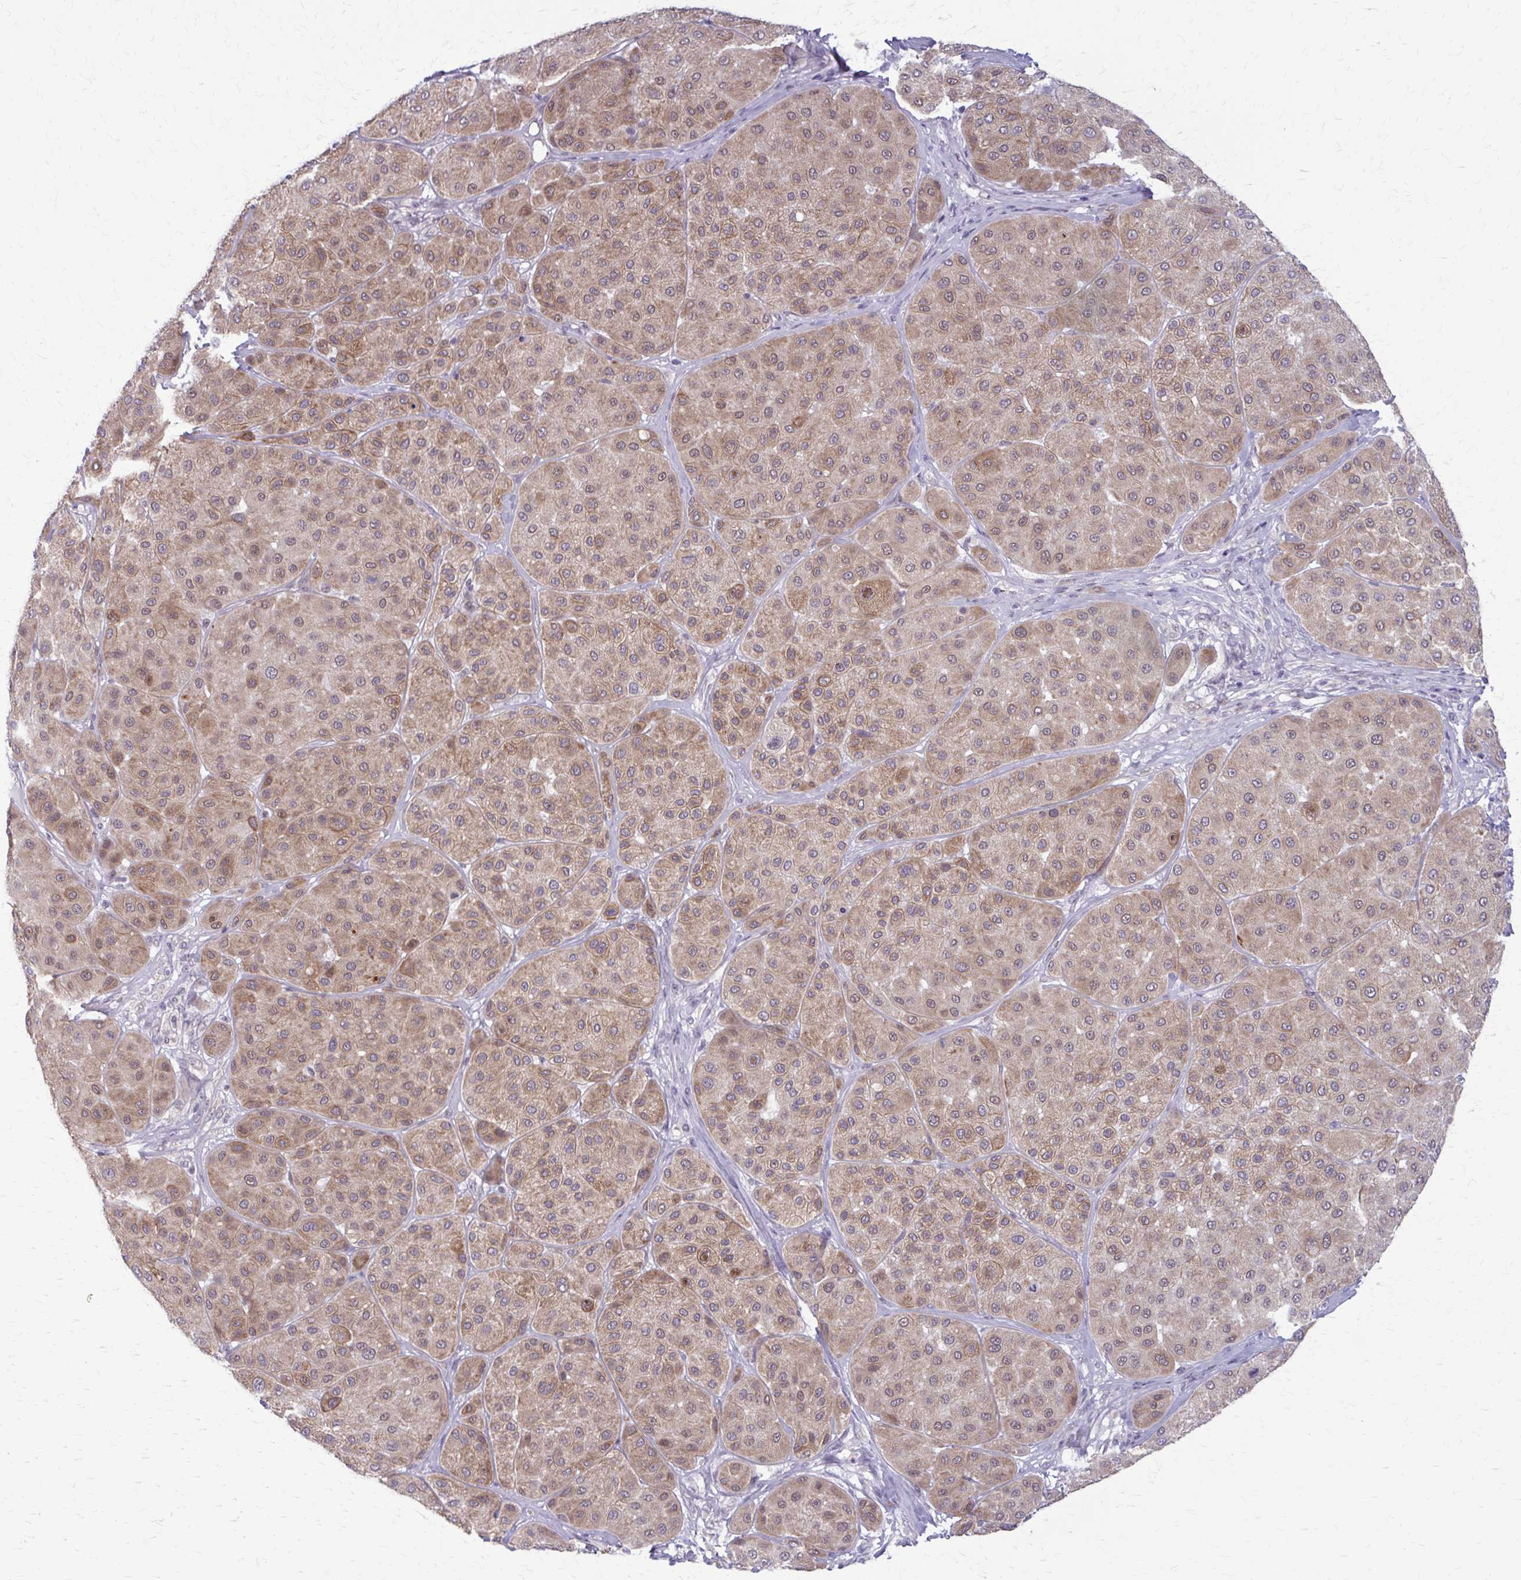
{"staining": {"intensity": "moderate", "quantity": ">75%", "location": "cytoplasmic/membranous"}, "tissue": "melanoma", "cell_type": "Tumor cells", "image_type": "cancer", "snomed": [{"axis": "morphology", "description": "Malignant melanoma, Metastatic site"}, {"axis": "topography", "description": "Smooth muscle"}], "caption": "About >75% of tumor cells in melanoma demonstrate moderate cytoplasmic/membranous protein positivity as visualized by brown immunohistochemical staining.", "gene": "NUMBL", "patient": {"sex": "male", "age": 41}}